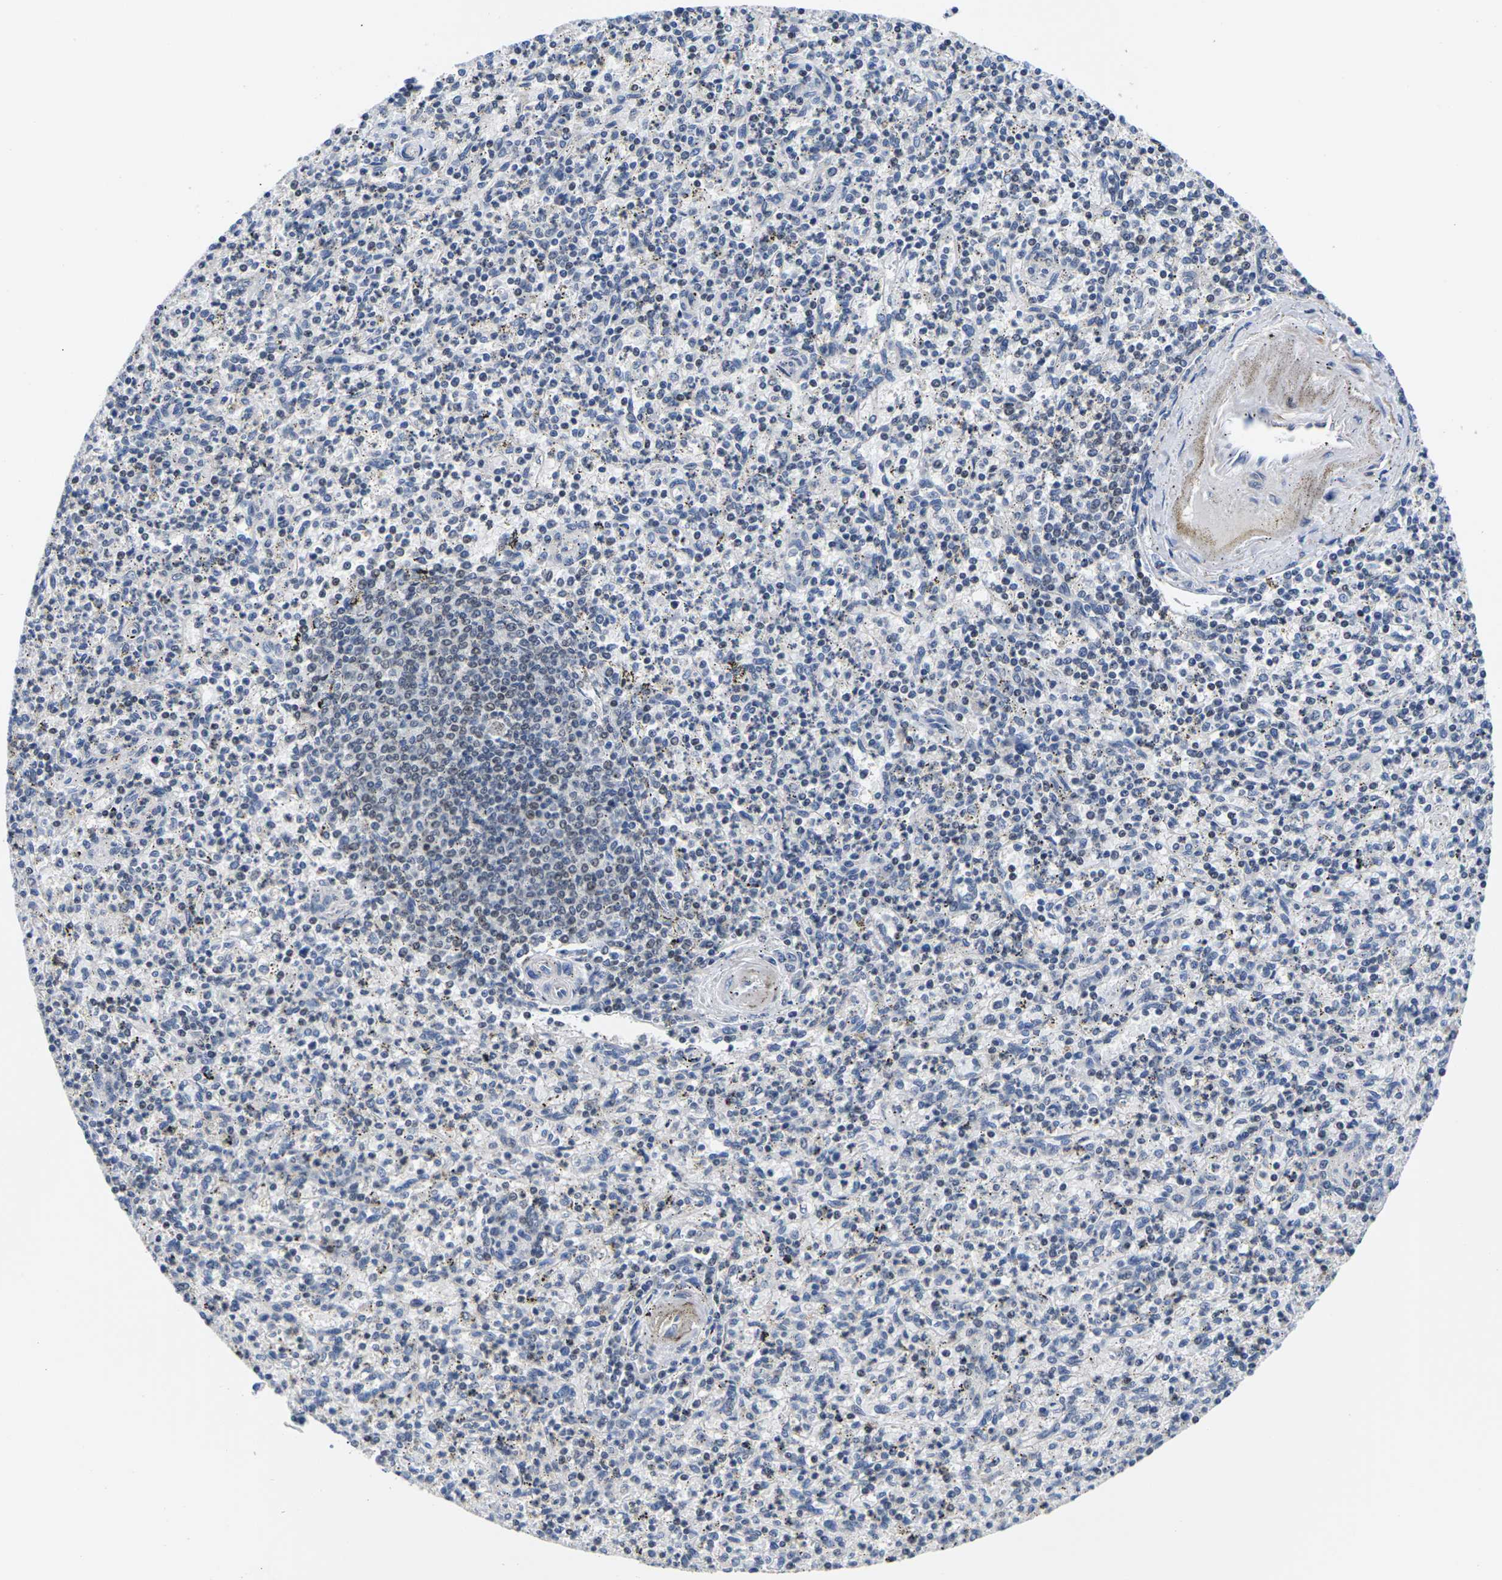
{"staining": {"intensity": "negative", "quantity": "none", "location": "none"}, "tissue": "spleen", "cell_type": "Cells in red pulp", "image_type": "normal", "snomed": [{"axis": "morphology", "description": "Normal tissue, NOS"}, {"axis": "topography", "description": "Spleen"}], "caption": "Immunohistochemistry micrograph of normal spleen stained for a protein (brown), which shows no expression in cells in red pulp.", "gene": "ST6GAL2", "patient": {"sex": "male", "age": 72}}